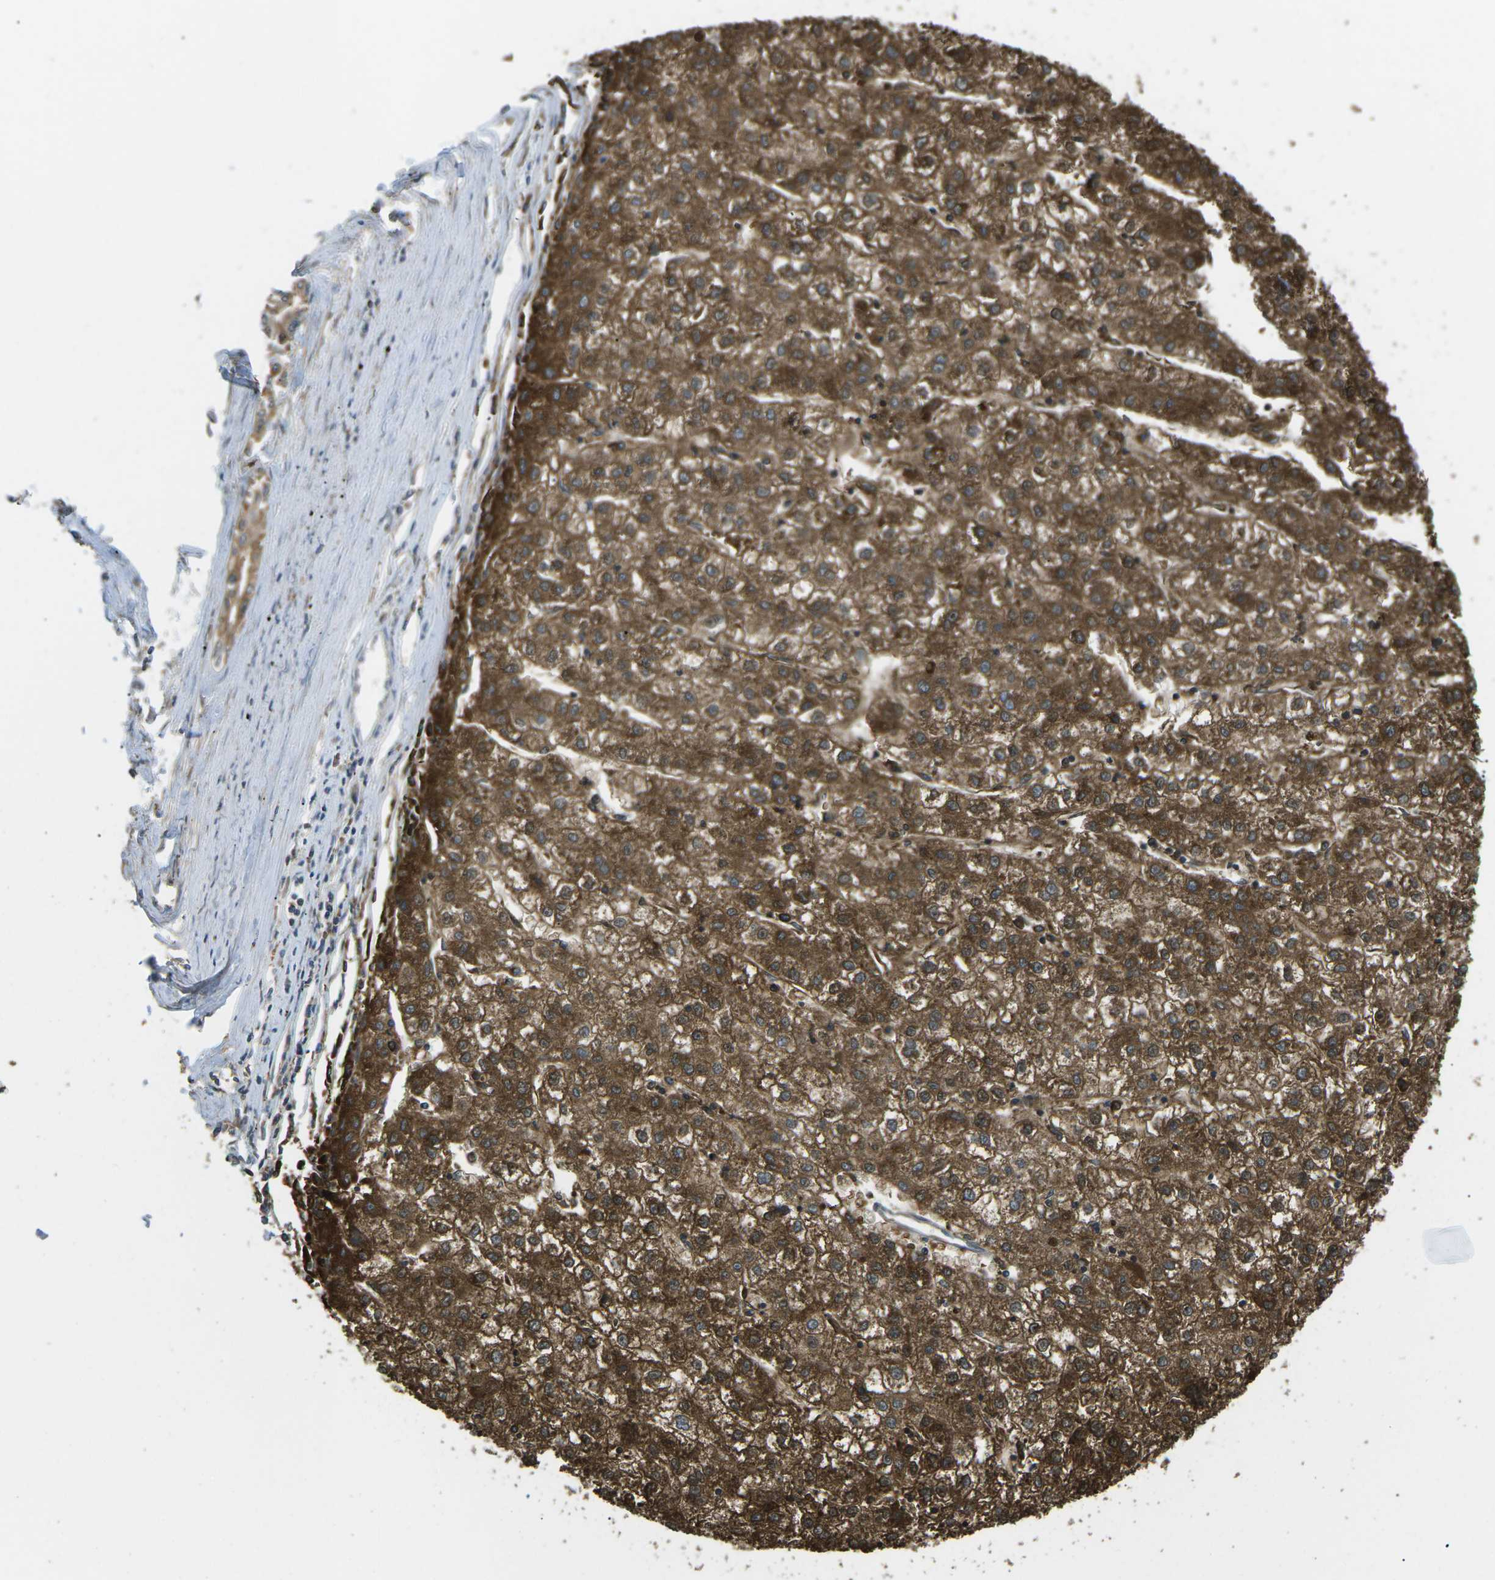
{"staining": {"intensity": "strong", "quantity": ">75%", "location": "cytoplasmic/membranous,nuclear"}, "tissue": "liver cancer", "cell_type": "Tumor cells", "image_type": "cancer", "snomed": [{"axis": "morphology", "description": "Carcinoma, Hepatocellular, NOS"}, {"axis": "topography", "description": "Liver"}], "caption": "The immunohistochemical stain shows strong cytoplasmic/membranous and nuclear expression in tumor cells of liver hepatocellular carcinoma tissue.", "gene": "PIEZO2", "patient": {"sex": "male", "age": 72}}